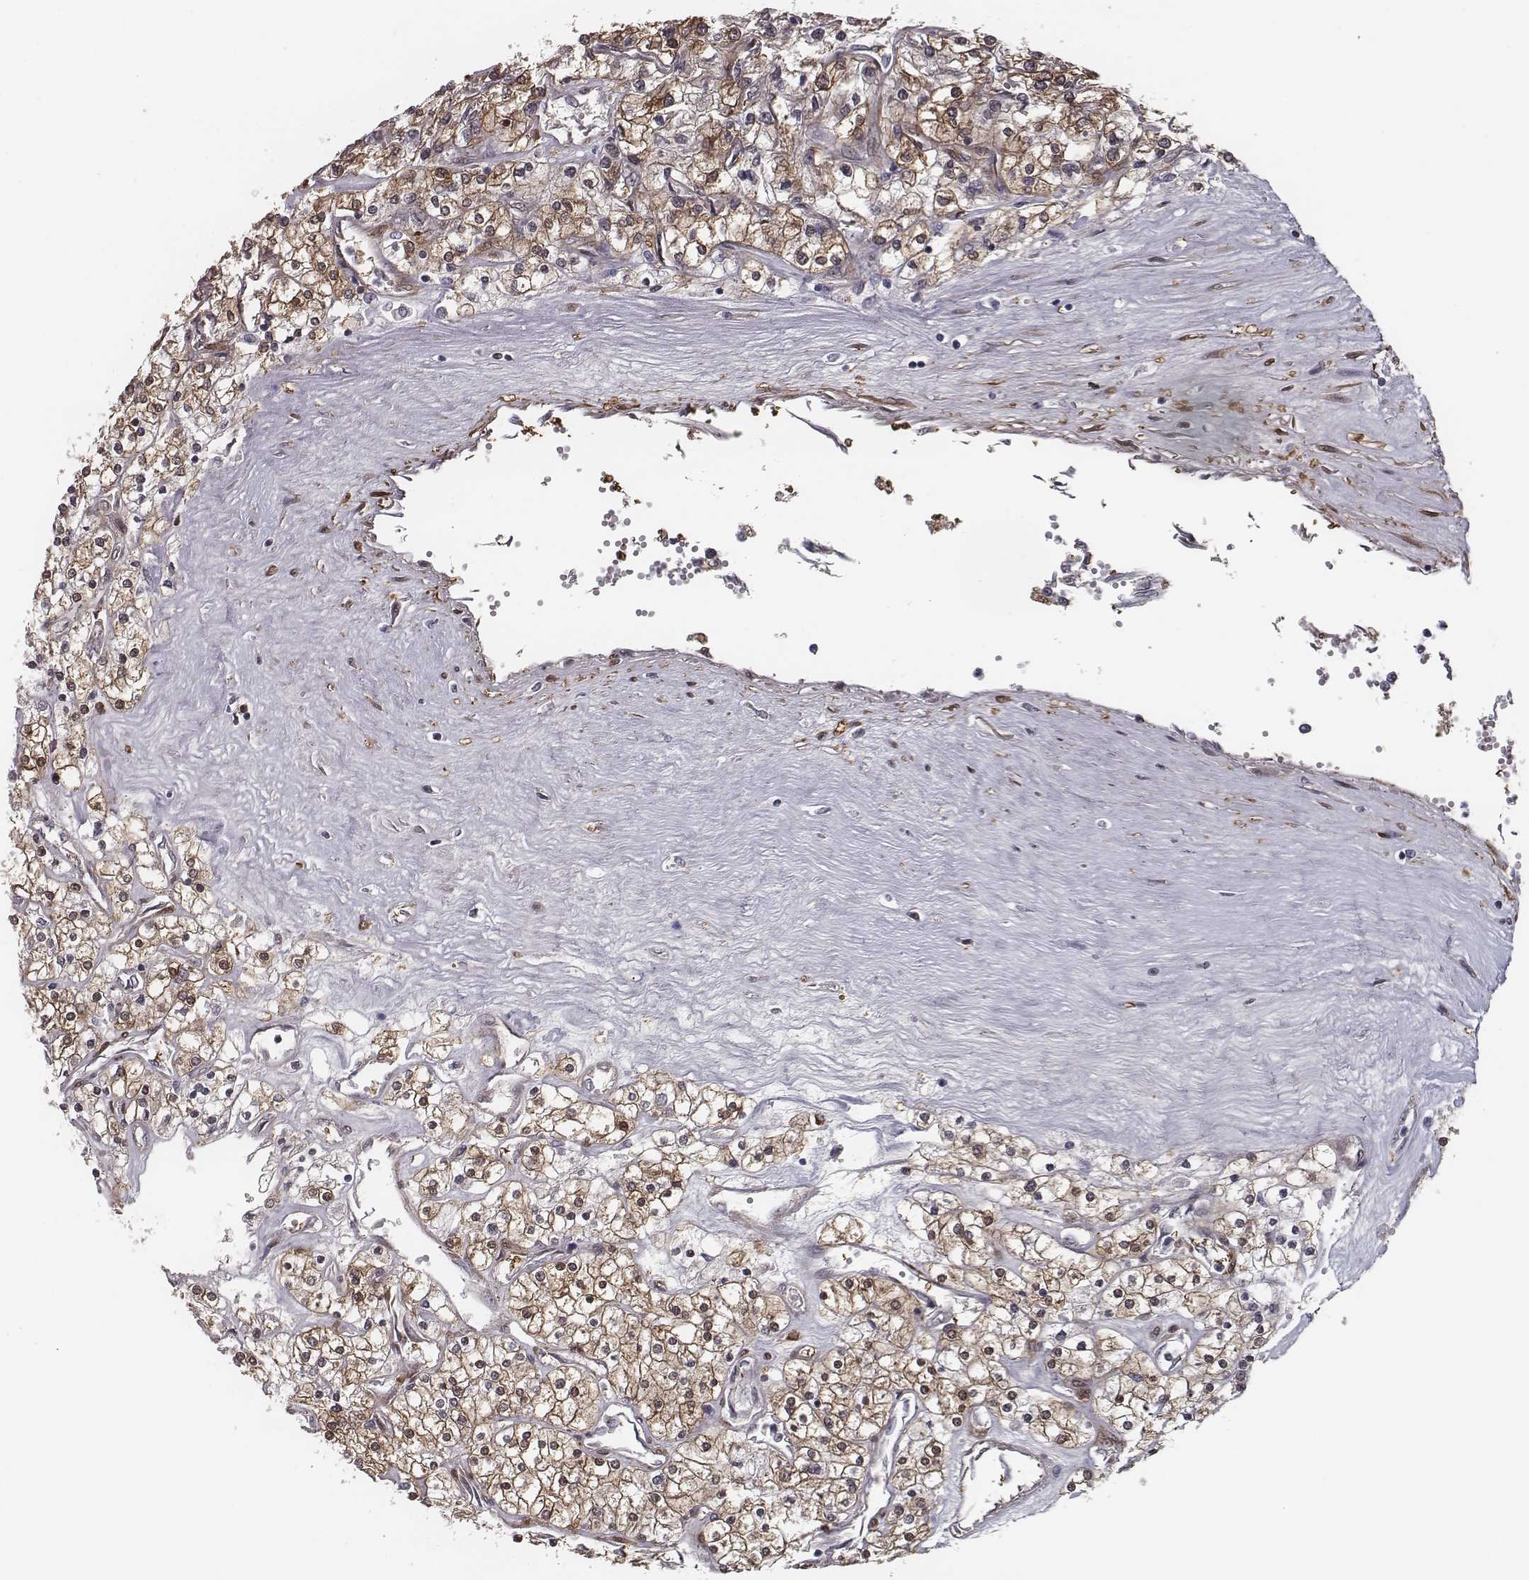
{"staining": {"intensity": "moderate", "quantity": ">75%", "location": "cytoplasmic/membranous"}, "tissue": "renal cancer", "cell_type": "Tumor cells", "image_type": "cancer", "snomed": [{"axis": "morphology", "description": "Adenocarcinoma, NOS"}, {"axis": "topography", "description": "Kidney"}], "caption": "This image shows renal adenocarcinoma stained with immunohistochemistry to label a protein in brown. The cytoplasmic/membranous of tumor cells show moderate positivity for the protein. Nuclei are counter-stained blue.", "gene": "ISYNA1", "patient": {"sex": "male", "age": 80}}